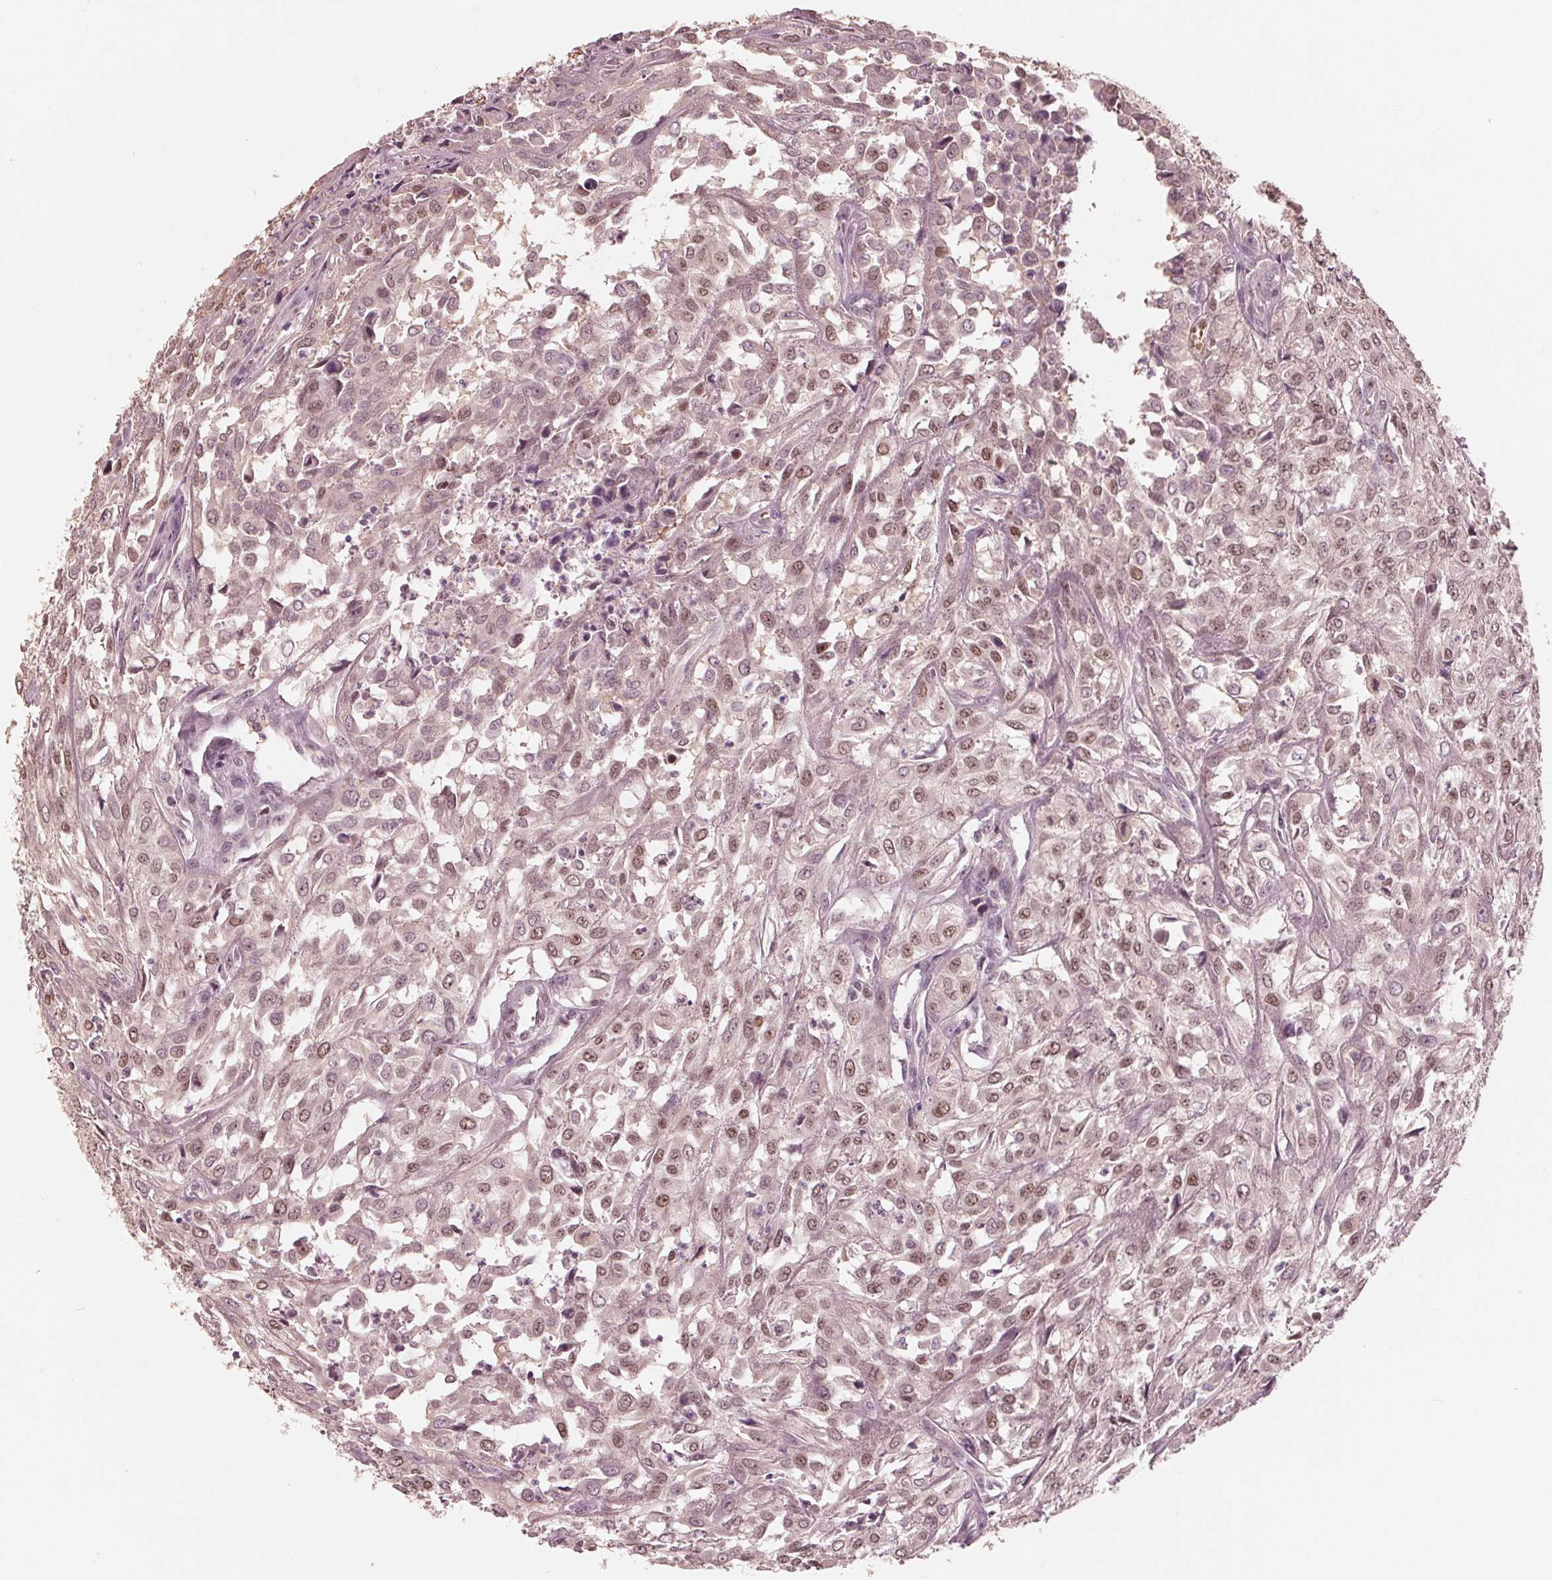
{"staining": {"intensity": "moderate", "quantity": "25%-75%", "location": "nuclear"}, "tissue": "urothelial cancer", "cell_type": "Tumor cells", "image_type": "cancer", "snomed": [{"axis": "morphology", "description": "Urothelial carcinoma, High grade"}, {"axis": "topography", "description": "Urinary bladder"}], "caption": "A brown stain highlights moderate nuclear positivity of a protein in high-grade urothelial carcinoma tumor cells. (DAB = brown stain, brightfield microscopy at high magnification).", "gene": "HIRIP3", "patient": {"sex": "male", "age": 67}}